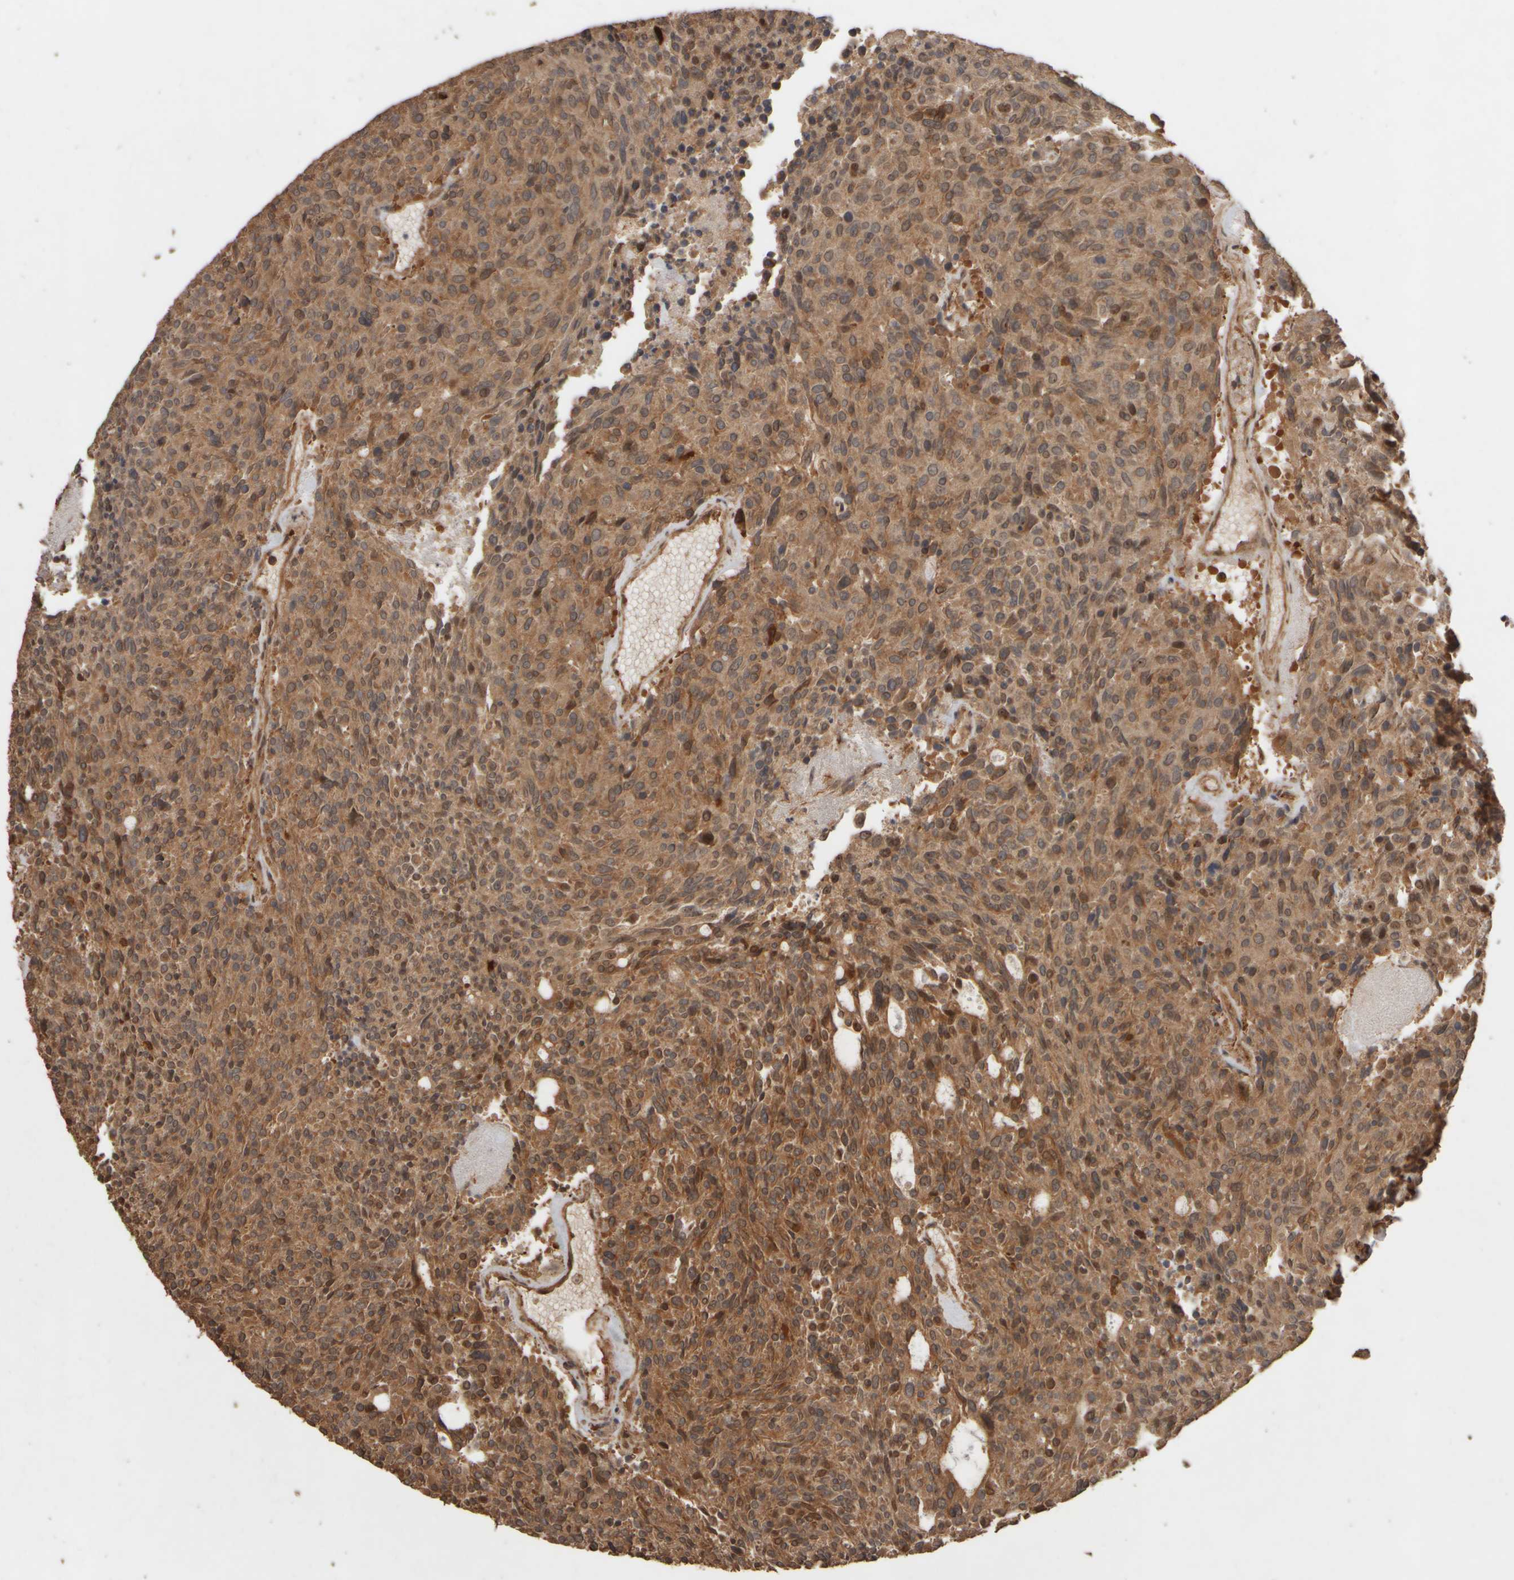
{"staining": {"intensity": "moderate", "quantity": ">75%", "location": "cytoplasmic/membranous,nuclear"}, "tissue": "carcinoid", "cell_type": "Tumor cells", "image_type": "cancer", "snomed": [{"axis": "morphology", "description": "Carcinoid, malignant, NOS"}, {"axis": "topography", "description": "Pancreas"}], "caption": "High-power microscopy captured an immunohistochemistry photomicrograph of carcinoid, revealing moderate cytoplasmic/membranous and nuclear positivity in about >75% of tumor cells.", "gene": "SPHK1", "patient": {"sex": "female", "age": 54}}